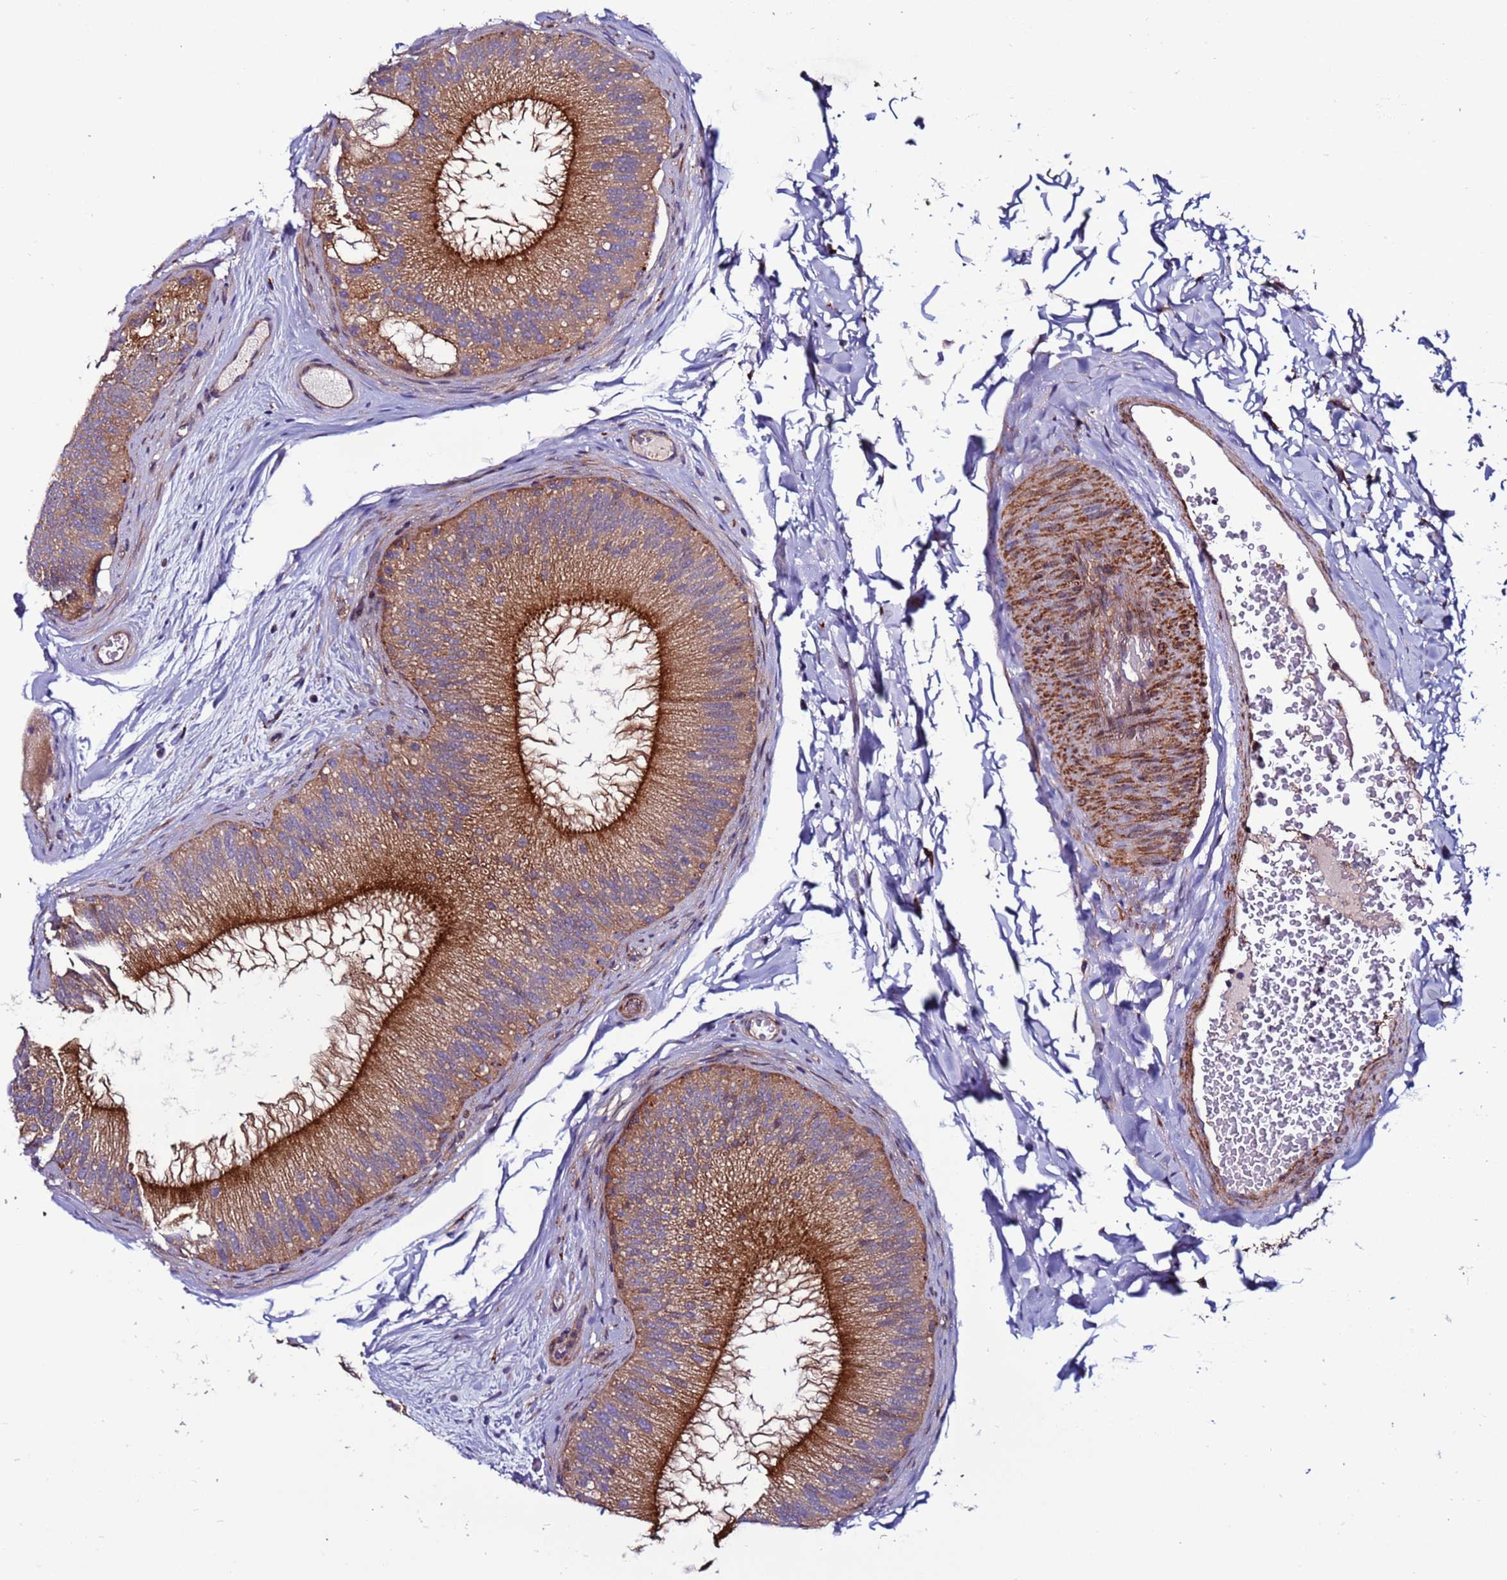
{"staining": {"intensity": "strong", "quantity": "25%-75%", "location": "cytoplasmic/membranous"}, "tissue": "epididymis", "cell_type": "Glandular cells", "image_type": "normal", "snomed": [{"axis": "morphology", "description": "Normal tissue, NOS"}, {"axis": "topography", "description": "Epididymis"}], "caption": "Epididymis stained with immunohistochemistry demonstrates strong cytoplasmic/membranous positivity in approximately 25%-75% of glandular cells.", "gene": "GAREM1", "patient": {"sex": "male", "age": 45}}